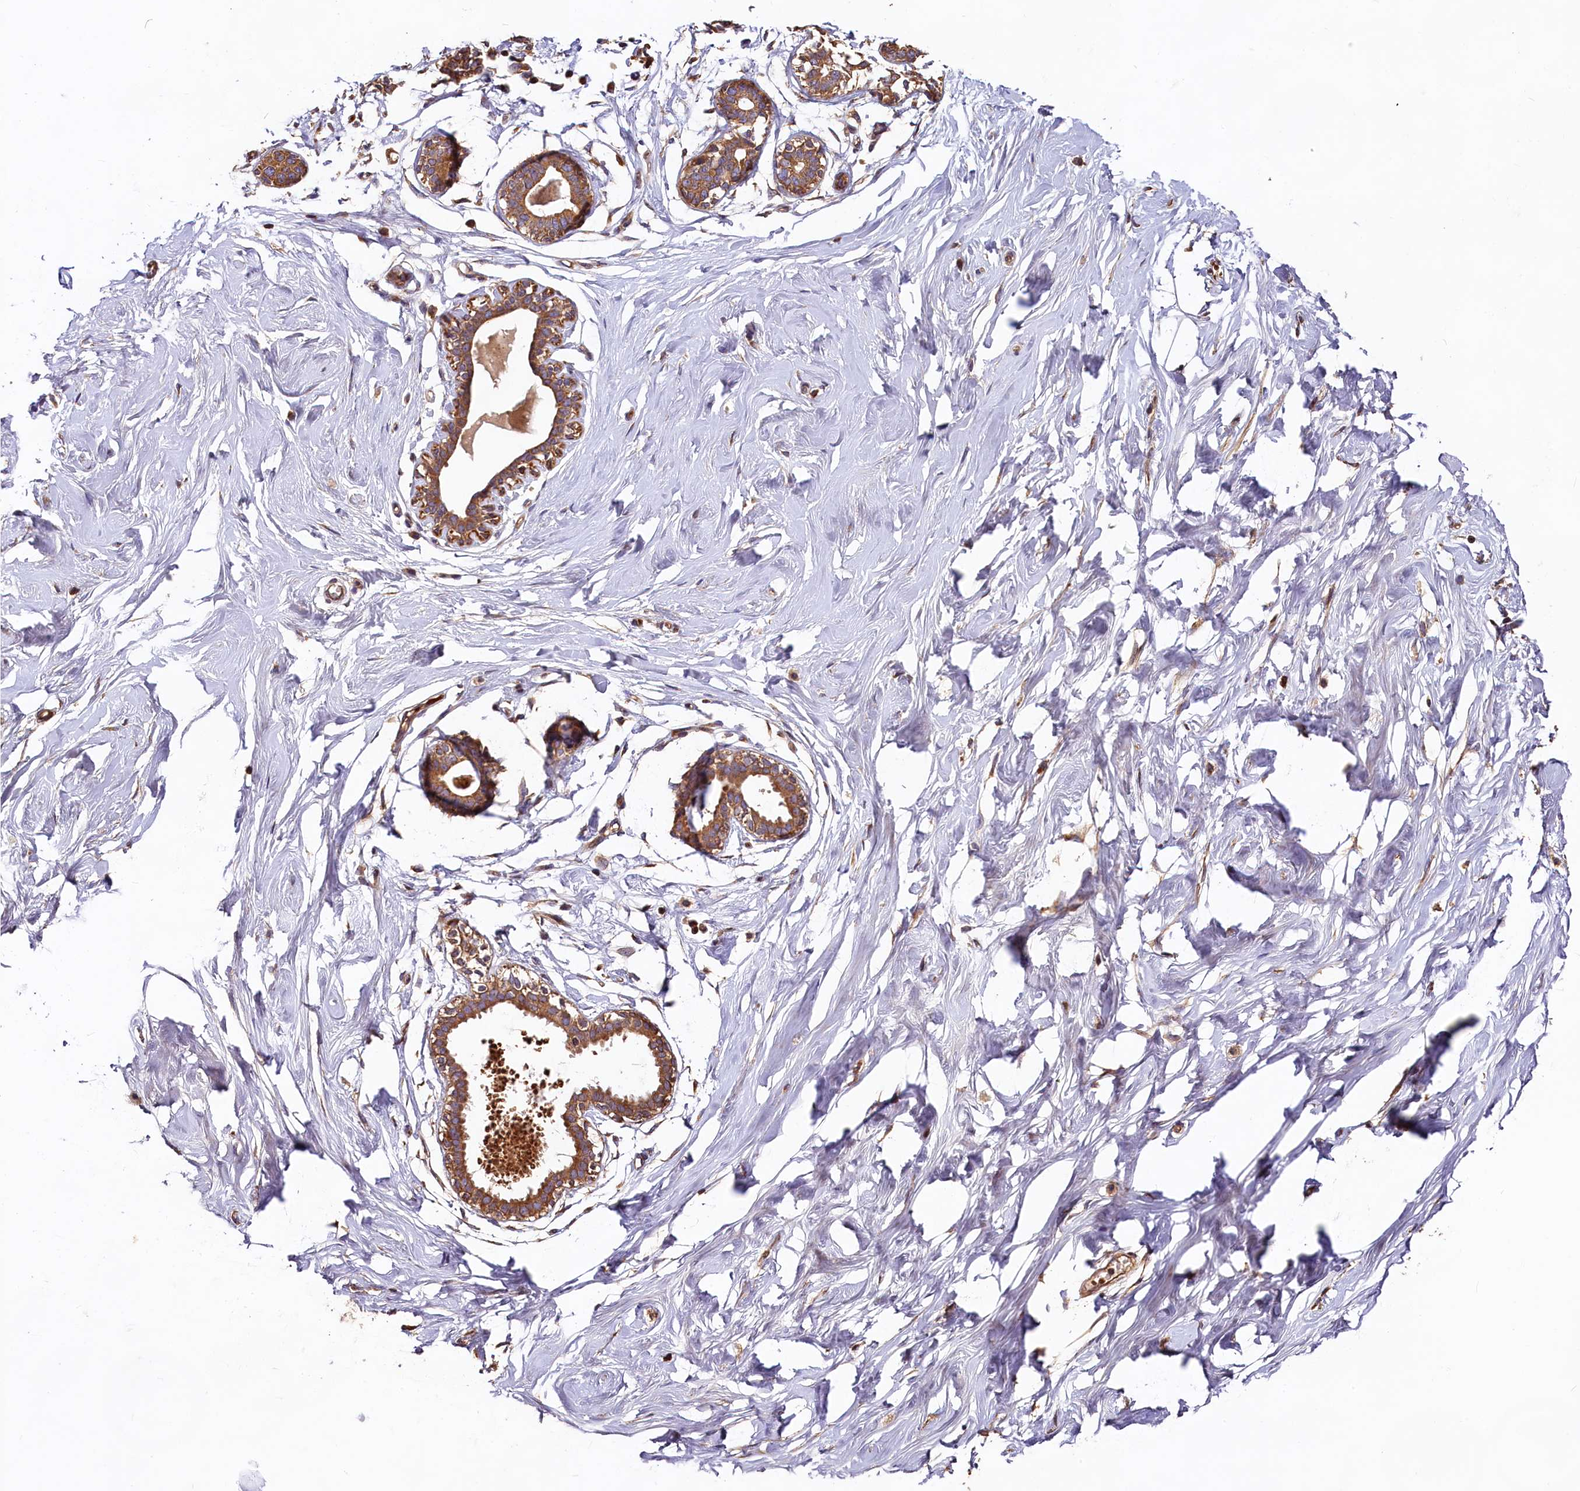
{"staining": {"intensity": "negative", "quantity": "none", "location": "none"}, "tissue": "breast", "cell_type": "Adipocytes", "image_type": "normal", "snomed": [{"axis": "morphology", "description": "Normal tissue, NOS"}, {"axis": "morphology", "description": "Adenoma, NOS"}, {"axis": "topography", "description": "Breast"}], "caption": "Histopathology image shows no protein staining in adipocytes of normal breast. (DAB (3,3'-diaminobenzidine) immunohistochemistry visualized using brightfield microscopy, high magnification).", "gene": "HMOX2", "patient": {"sex": "female", "age": 23}}